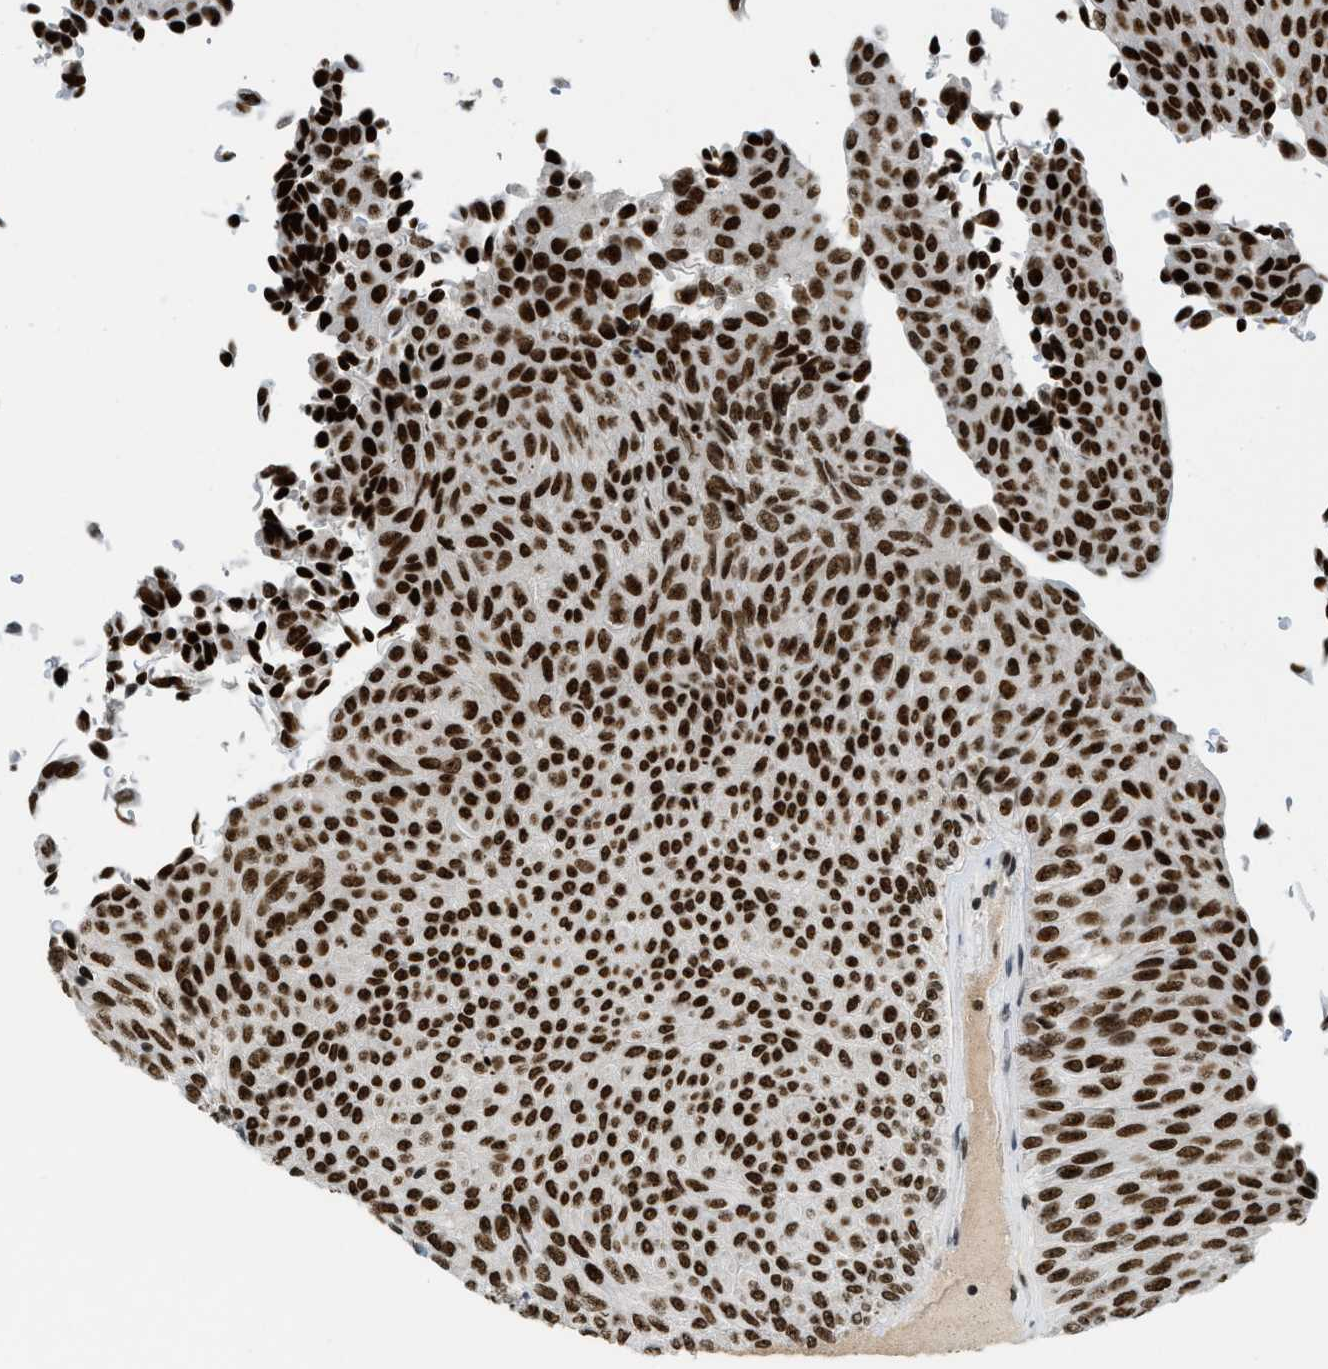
{"staining": {"intensity": "strong", "quantity": ">75%", "location": "nuclear"}, "tissue": "urothelial cancer", "cell_type": "Tumor cells", "image_type": "cancer", "snomed": [{"axis": "morphology", "description": "Urothelial carcinoma, Low grade"}, {"axis": "topography", "description": "Urinary bladder"}], "caption": "Human low-grade urothelial carcinoma stained with a protein marker displays strong staining in tumor cells.", "gene": "URB1", "patient": {"sex": "male", "age": 78}}